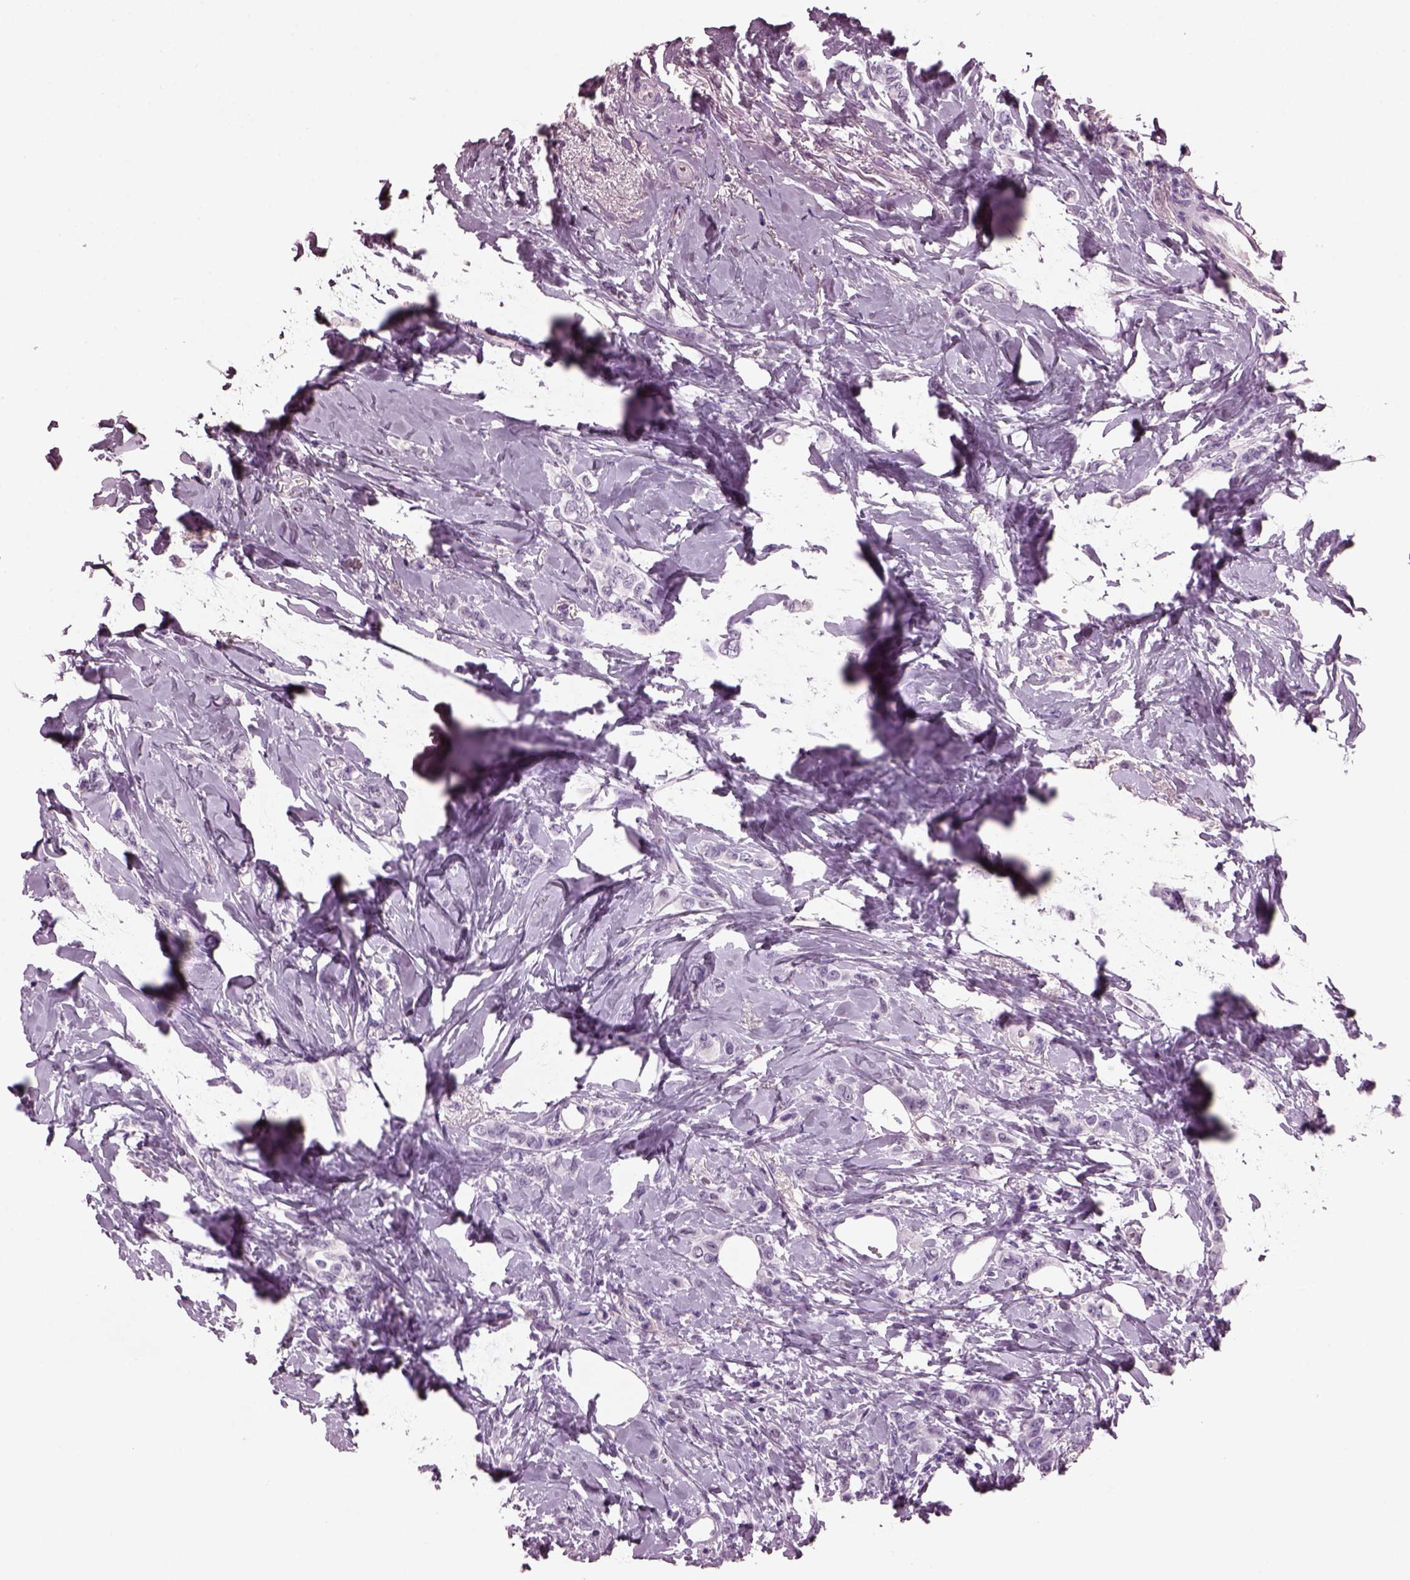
{"staining": {"intensity": "negative", "quantity": "none", "location": "none"}, "tissue": "breast cancer", "cell_type": "Tumor cells", "image_type": "cancer", "snomed": [{"axis": "morphology", "description": "Lobular carcinoma"}, {"axis": "topography", "description": "Breast"}], "caption": "Protein analysis of breast cancer (lobular carcinoma) exhibits no significant expression in tumor cells.", "gene": "KRTAP3-2", "patient": {"sex": "female", "age": 66}}